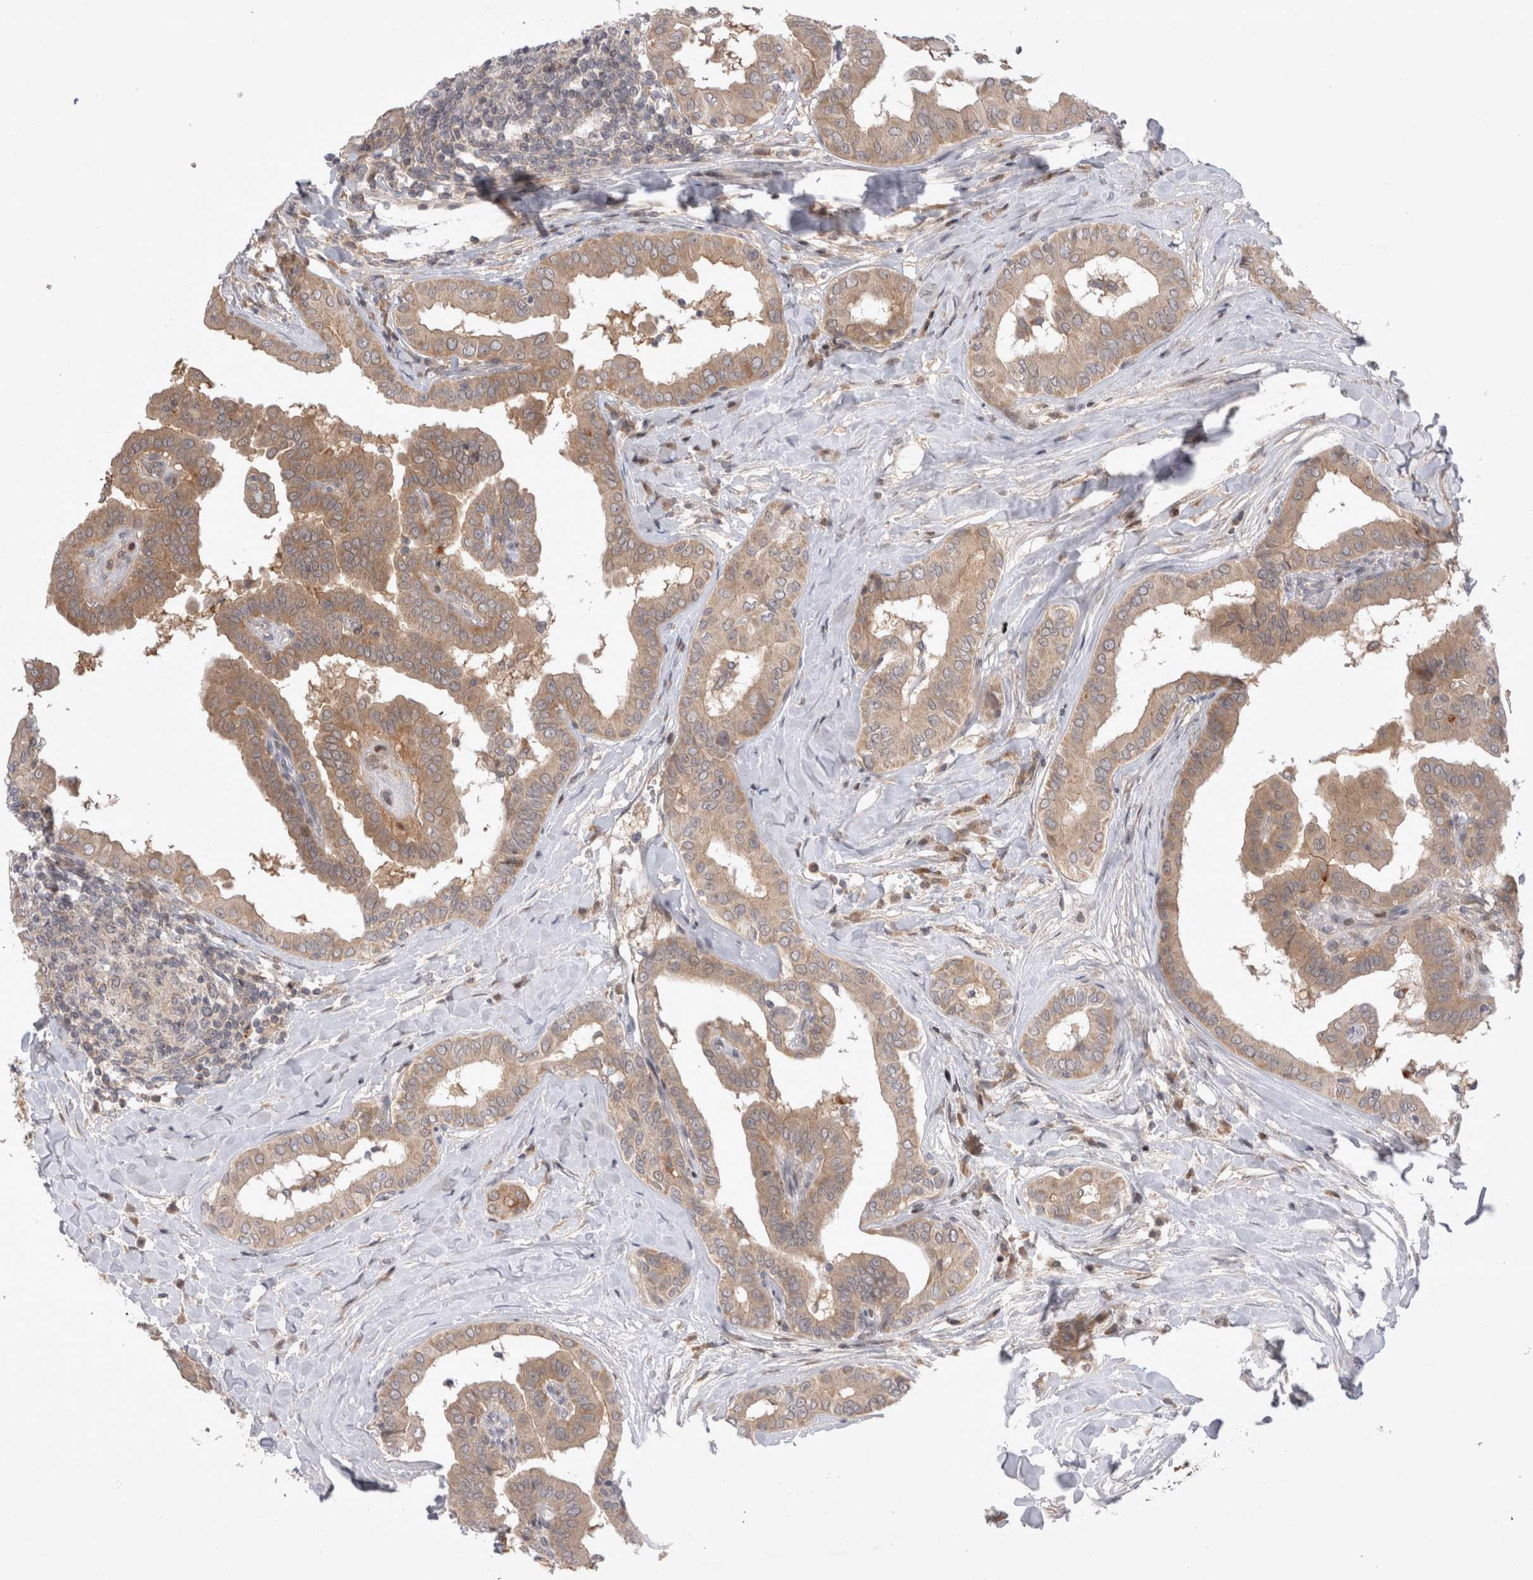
{"staining": {"intensity": "weak", "quantity": ">75%", "location": "cytoplasmic/membranous"}, "tissue": "thyroid cancer", "cell_type": "Tumor cells", "image_type": "cancer", "snomed": [{"axis": "morphology", "description": "Papillary adenocarcinoma, NOS"}, {"axis": "topography", "description": "Thyroid gland"}], "caption": "Brown immunohistochemical staining in thyroid papillary adenocarcinoma displays weak cytoplasmic/membranous positivity in approximately >75% of tumor cells. The protein is stained brown, and the nuclei are stained in blue (DAB (3,3'-diaminobenzidine) IHC with brightfield microscopy, high magnification).", "gene": "PLEKHM1", "patient": {"sex": "male", "age": 33}}